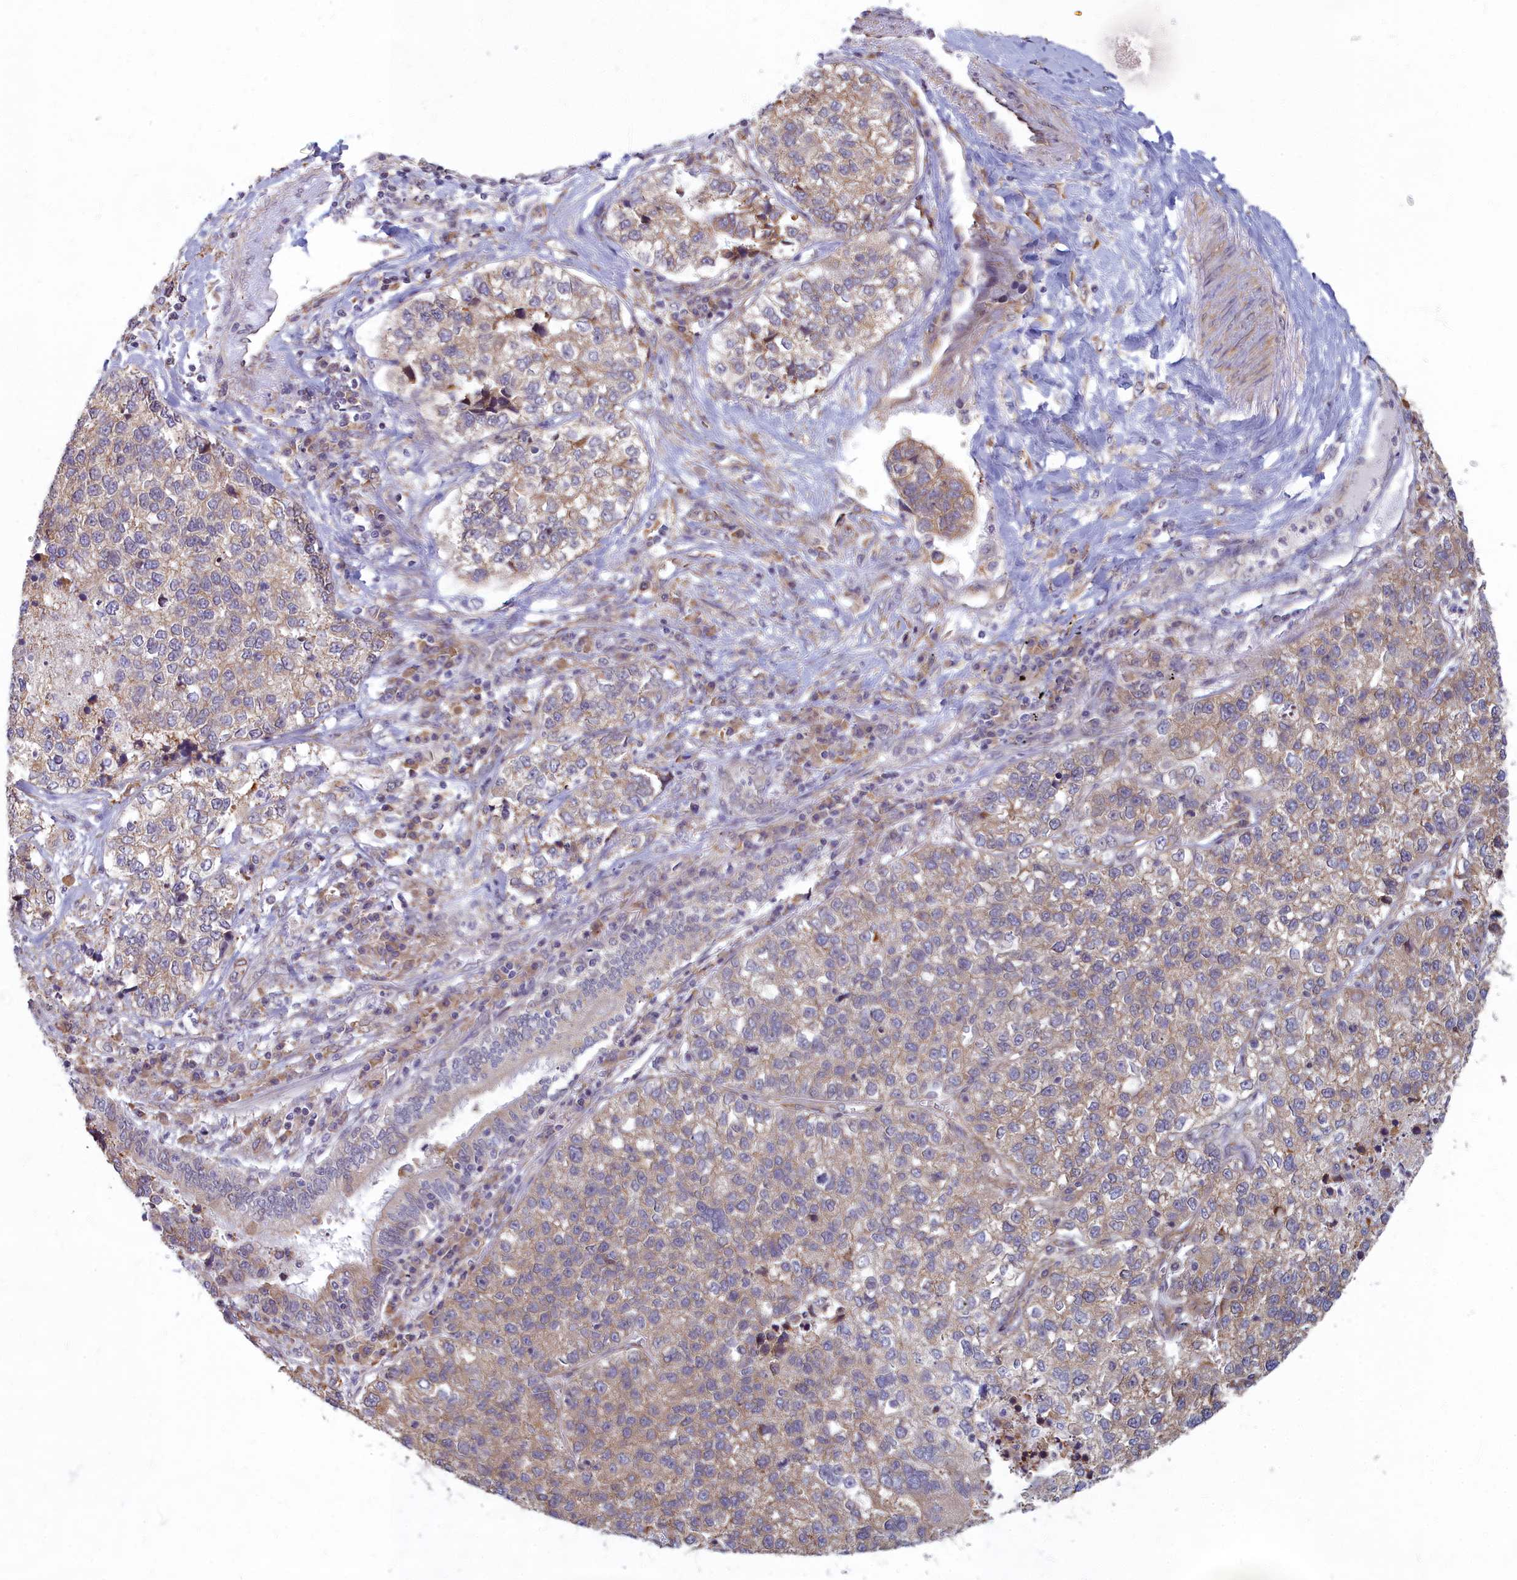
{"staining": {"intensity": "weak", "quantity": "25%-75%", "location": "cytoplasmic/membranous"}, "tissue": "lung cancer", "cell_type": "Tumor cells", "image_type": "cancer", "snomed": [{"axis": "morphology", "description": "Adenocarcinoma, NOS"}, {"axis": "topography", "description": "Lung"}], "caption": "Tumor cells show weak cytoplasmic/membranous positivity in approximately 25%-75% of cells in lung adenocarcinoma.", "gene": "MAK16", "patient": {"sex": "male", "age": 49}}